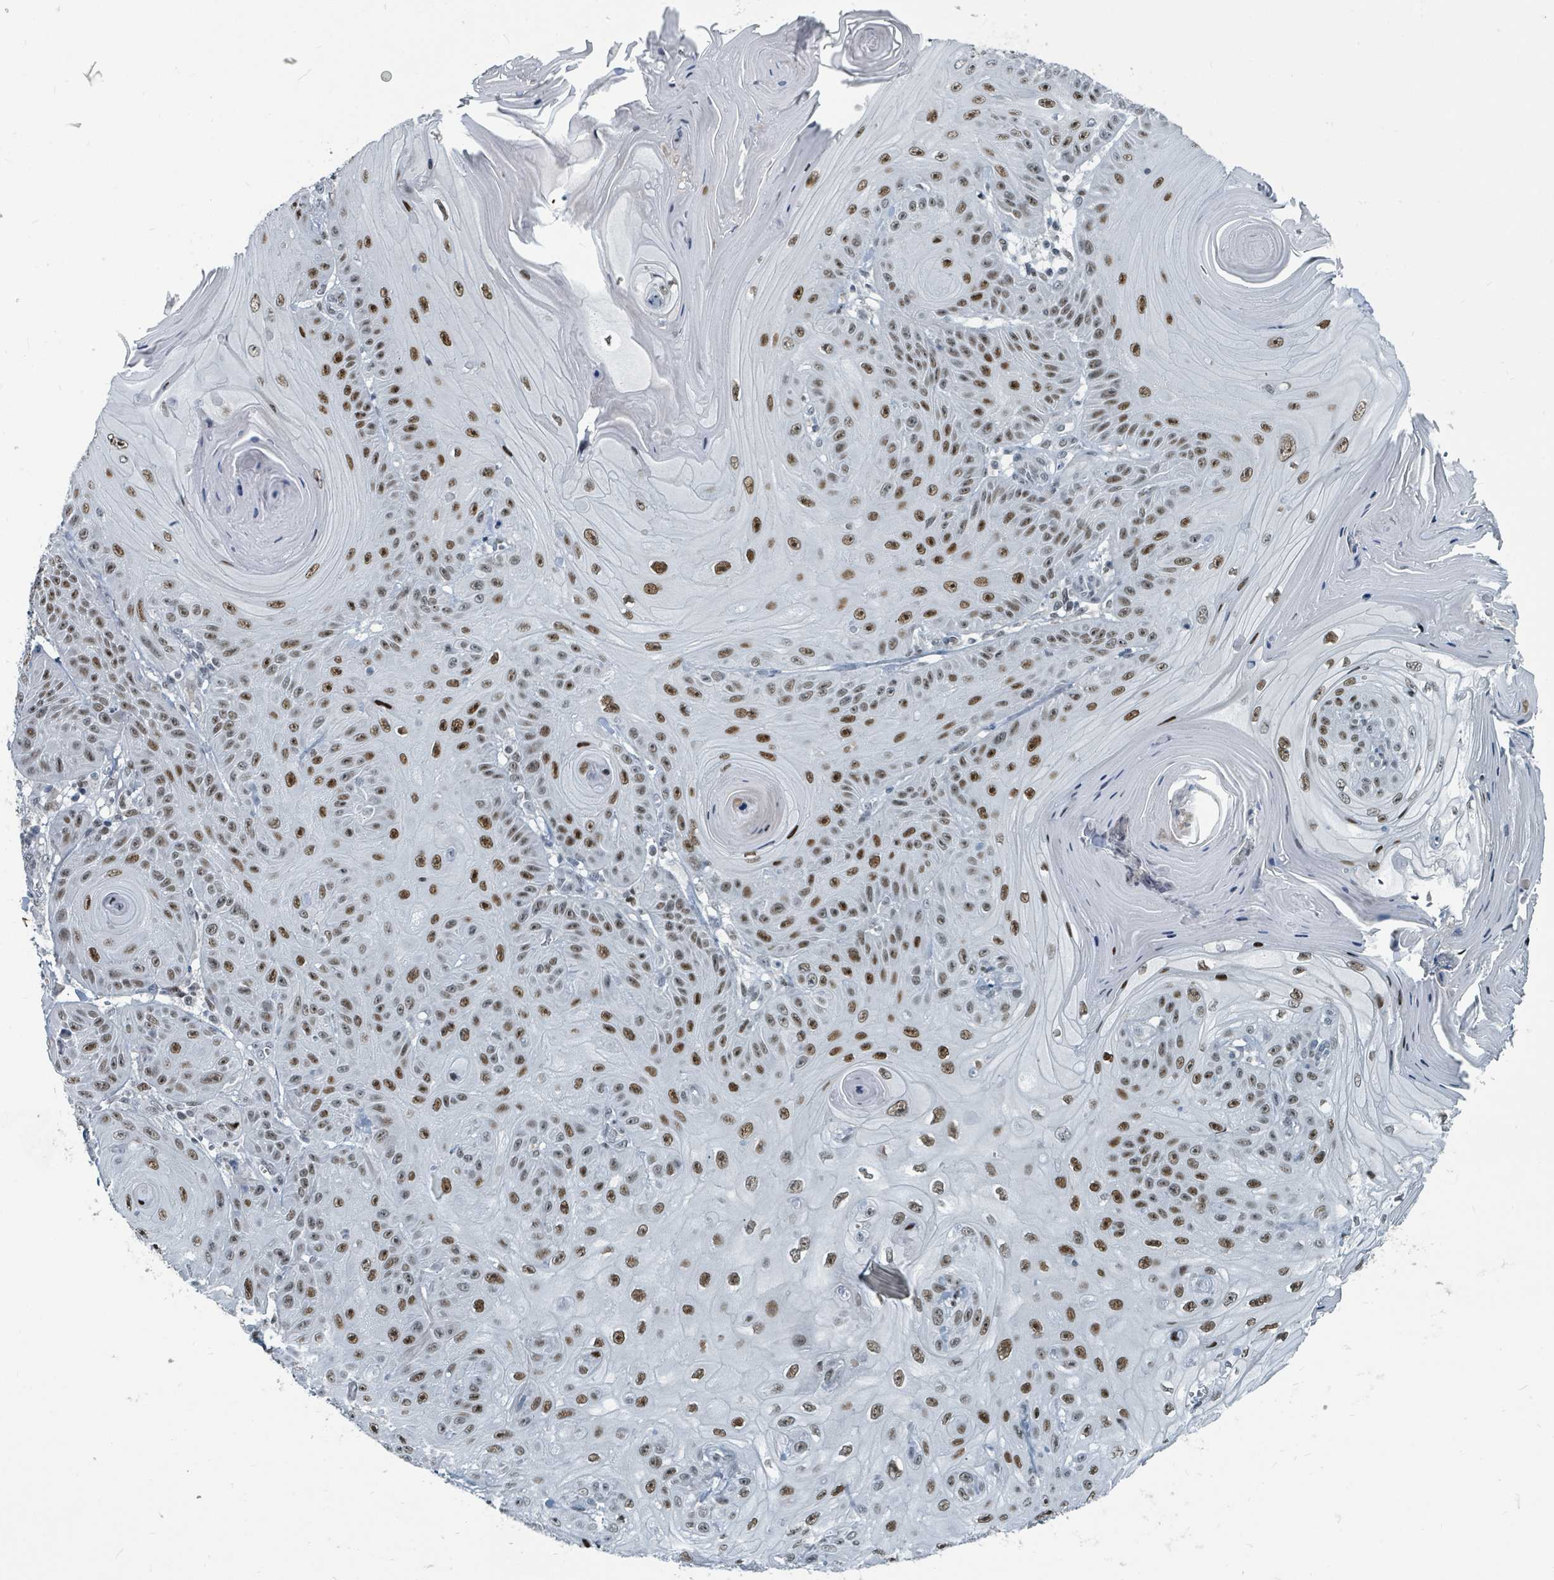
{"staining": {"intensity": "moderate", "quantity": ">75%", "location": "nuclear"}, "tissue": "skin cancer", "cell_type": "Tumor cells", "image_type": "cancer", "snomed": [{"axis": "morphology", "description": "Squamous cell carcinoma, NOS"}, {"axis": "topography", "description": "Skin"}], "caption": "High-power microscopy captured an IHC micrograph of skin cancer (squamous cell carcinoma), revealing moderate nuclear positivity in about >75% of tumor cells.", "gene": "UCK1", "patient": {"sex": "female", "age": 78}}